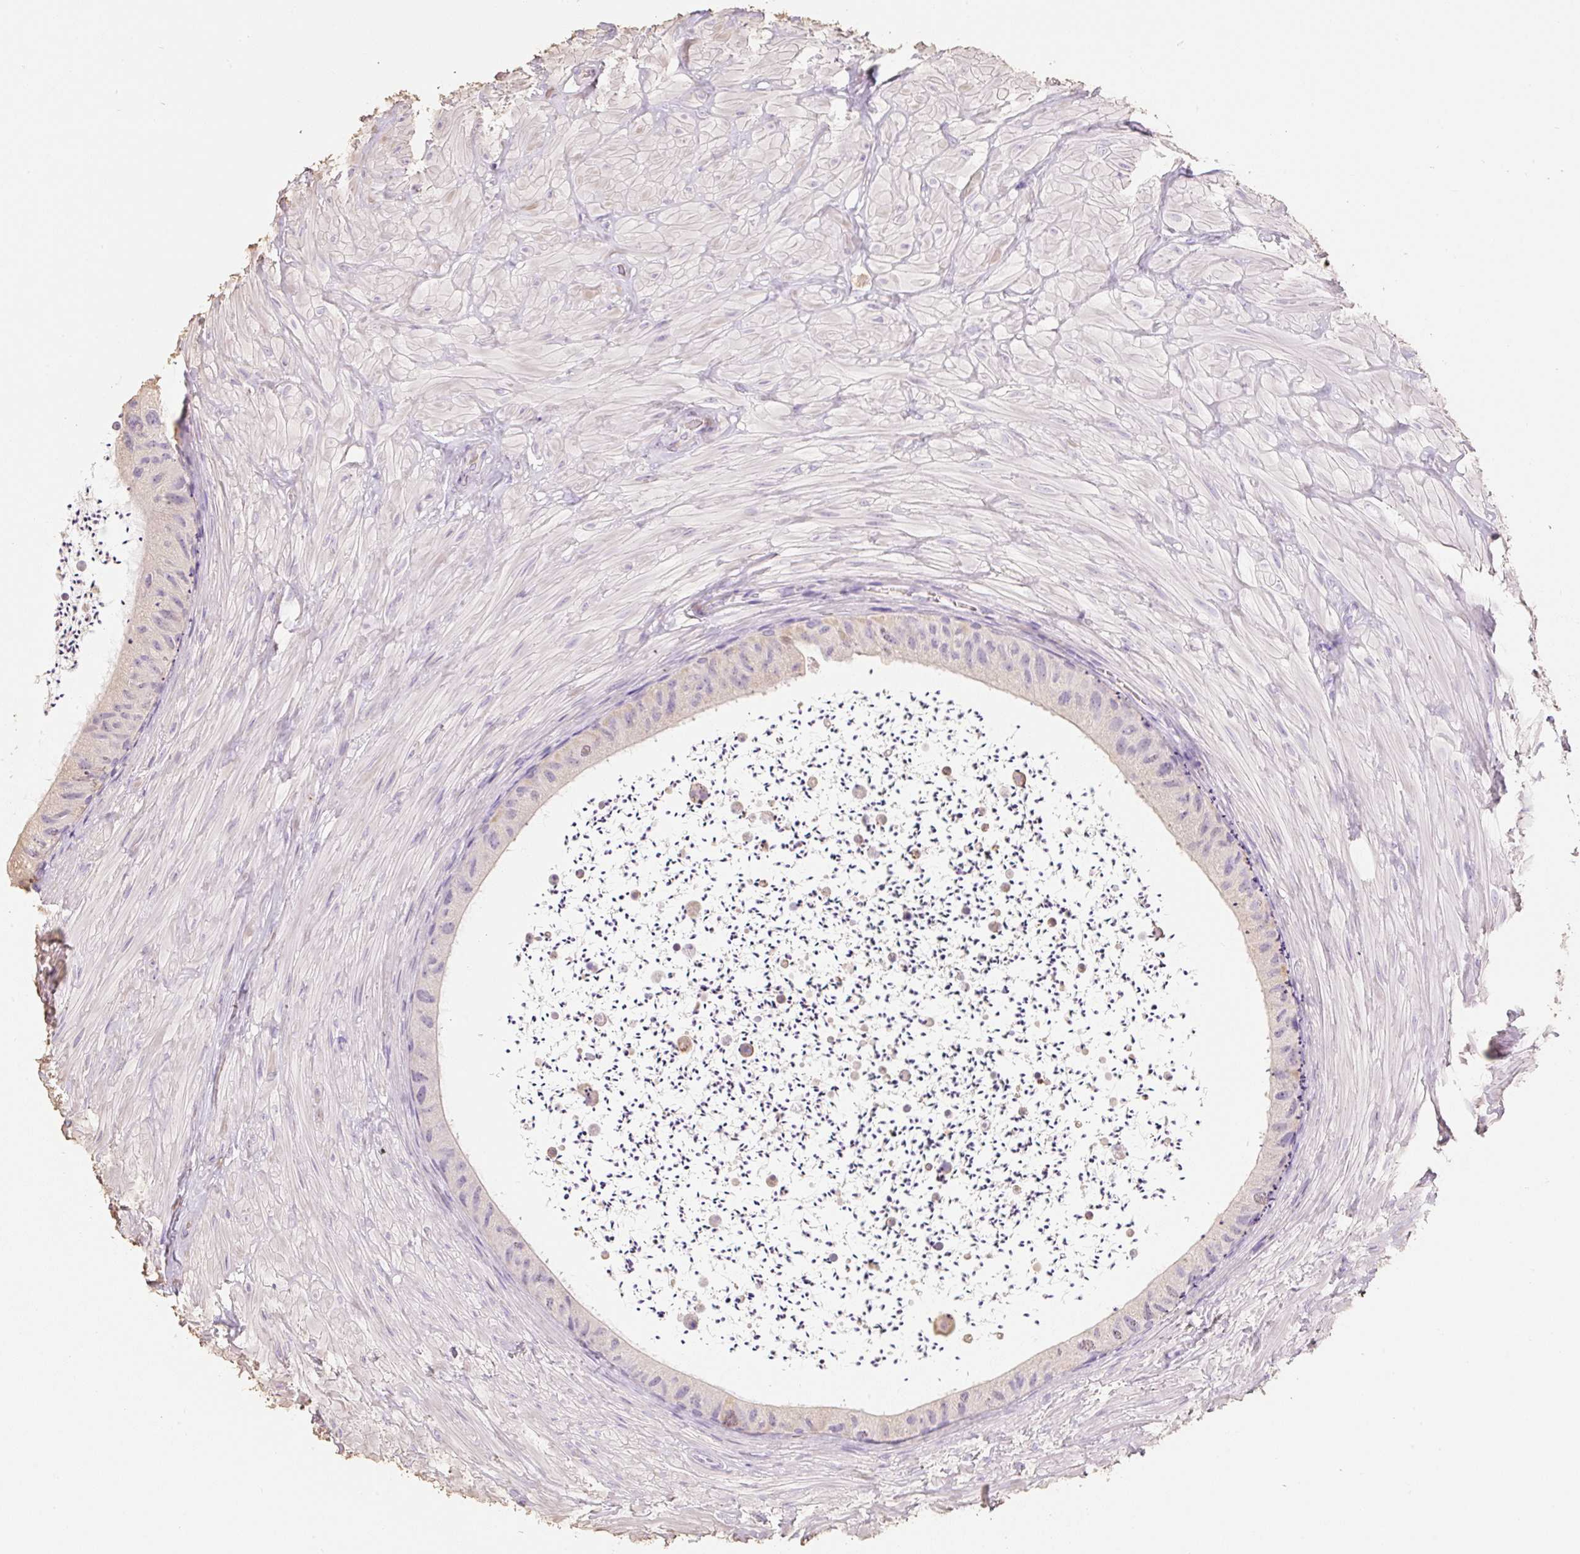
{"staining": {"intensity": "negative", "quantity": "none", "location": "none"}, "tissue": "epididymis", "cell_type": "Glandular cells", "image_type": "normal", "snomed": [{"axis": "morphology", "description": "Normal tissue, NOS"}, {"axis": "topography", "description": "Epididymis"}, {"axis": "topography", "description": "Peripheral nerve tissue"}], "caption": "This is an immunohistochemistry (IHC) micrograph of unremarkable human epididymis. There is no expression in glandular cells.", "gene": "MBOAT7", "patient": {"sex": "male", "age": 32}}